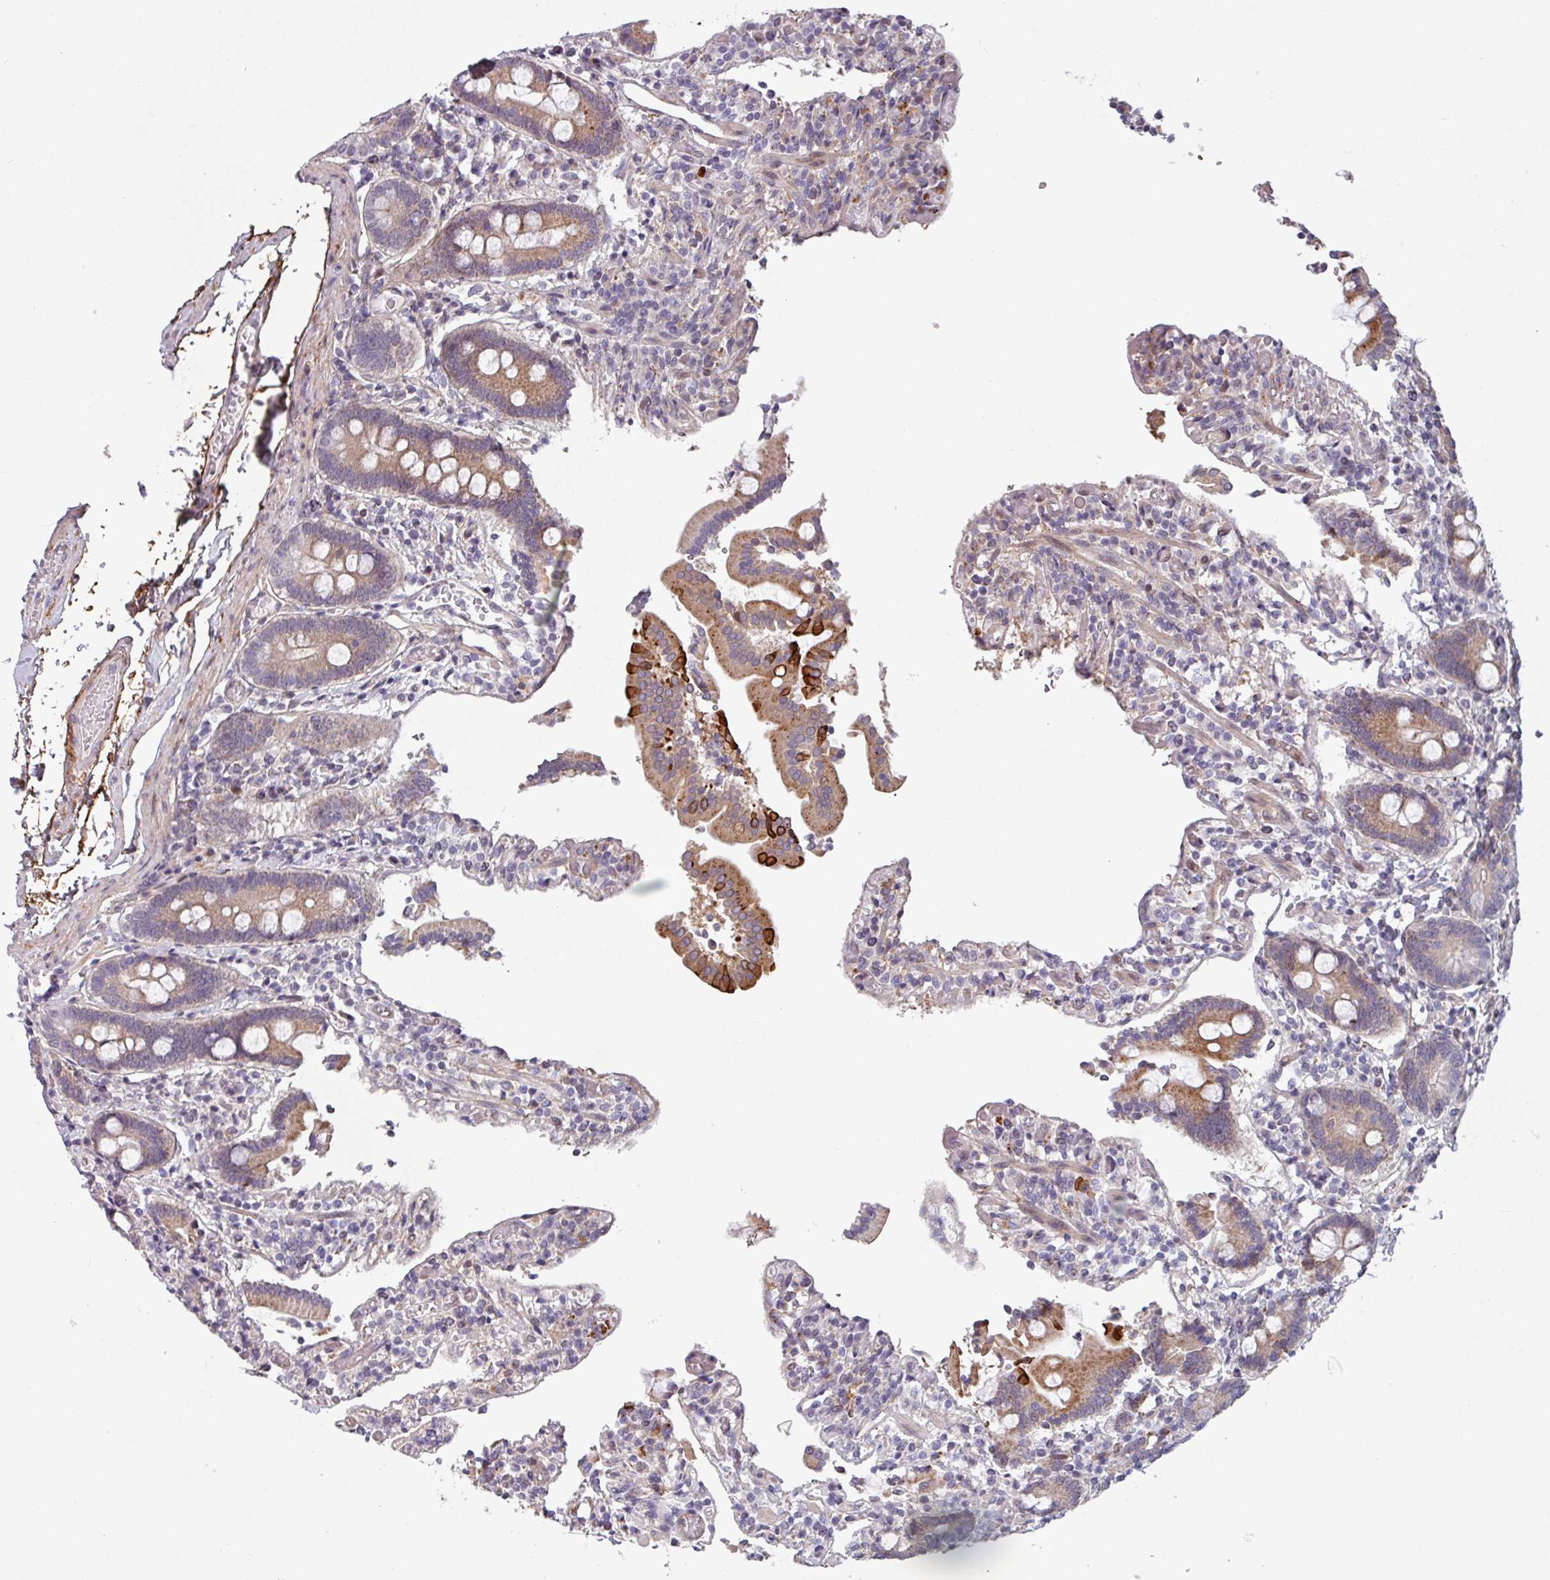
{"staining": {"intensity": "moderate", "quantity": "25%-75%", "location": "cytoplasmic/membranous"}, "tissue": "duodenum", "cell_type": "Glandular cells", "image_type": "normal", "snomed": [{"axis": "morphology", "description": "Normal tissue, NOS"}, {"axis": "topography", "description": "Duodenum"}], "caption": "High-magnification brightfield microscopy of benign duodenum stained with DAB (brown) and counterstained with hematoxylin (blue). glandular cells exhibit moderate cytoplasmic/membranous expression is appreciated in about25%-75% of cells.", "gene": "C2orf16", "patient": {"sex": "male", "age": 55}}